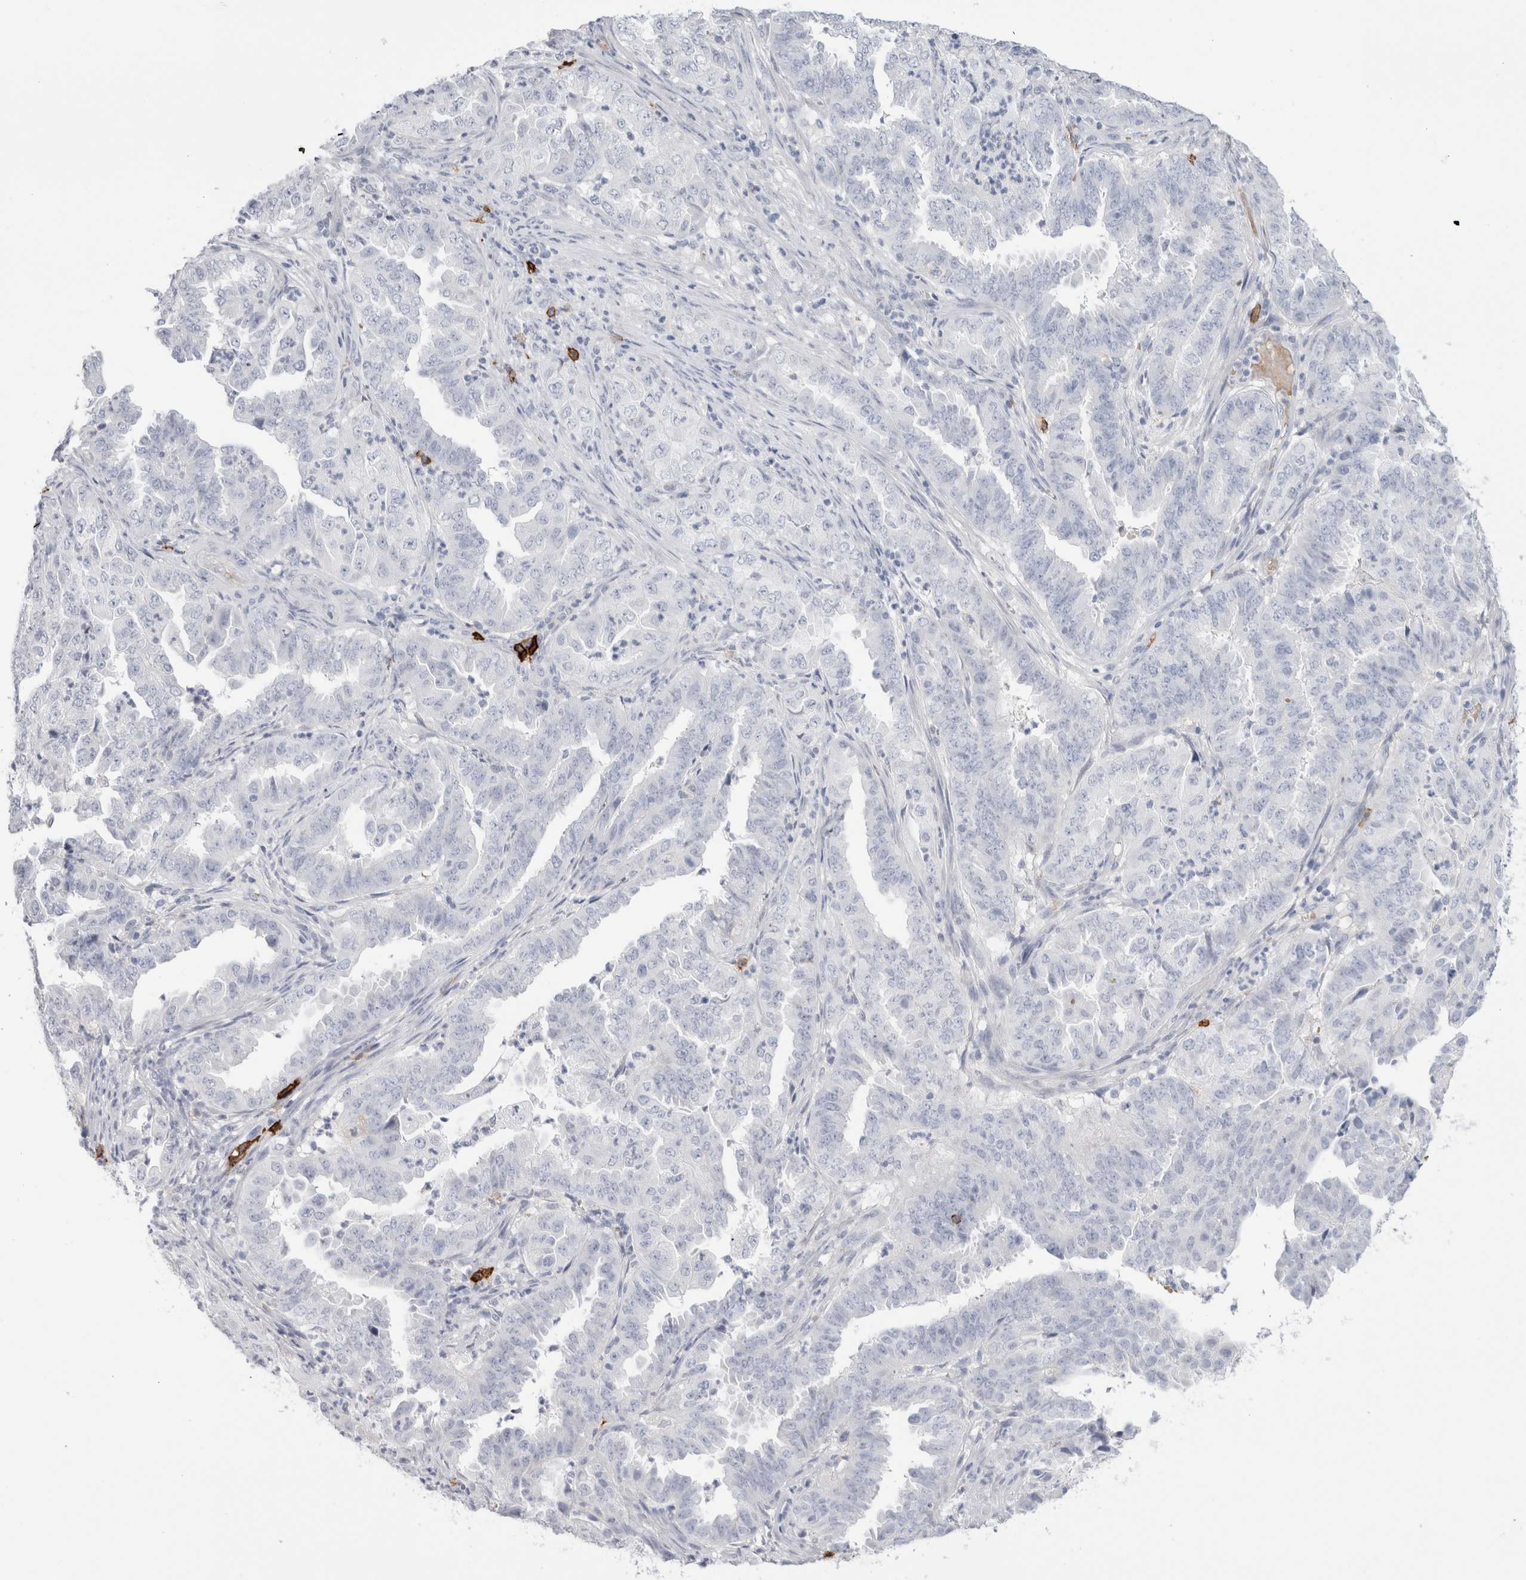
{"staining": {"intensity": "negative", "quantity": "none", "location": "none"}, "tissue": "endometrial cancer", "cell_type": "Tumor cells", "image_type": "cancer", "snomed": [{"axis": "morphology", "description": "Adenocarcinoma, NOS"}, {"axis": "topography", "description": "Endometrium"}], "caption": "A high-resolution histopathology image shows immunohistochemistry staining of adenocarcinoma (endometrial), which exhibits no significant positivity in tumor cells.", "gene": "CD38", "patient": {"sex": "female", "age": 51}}